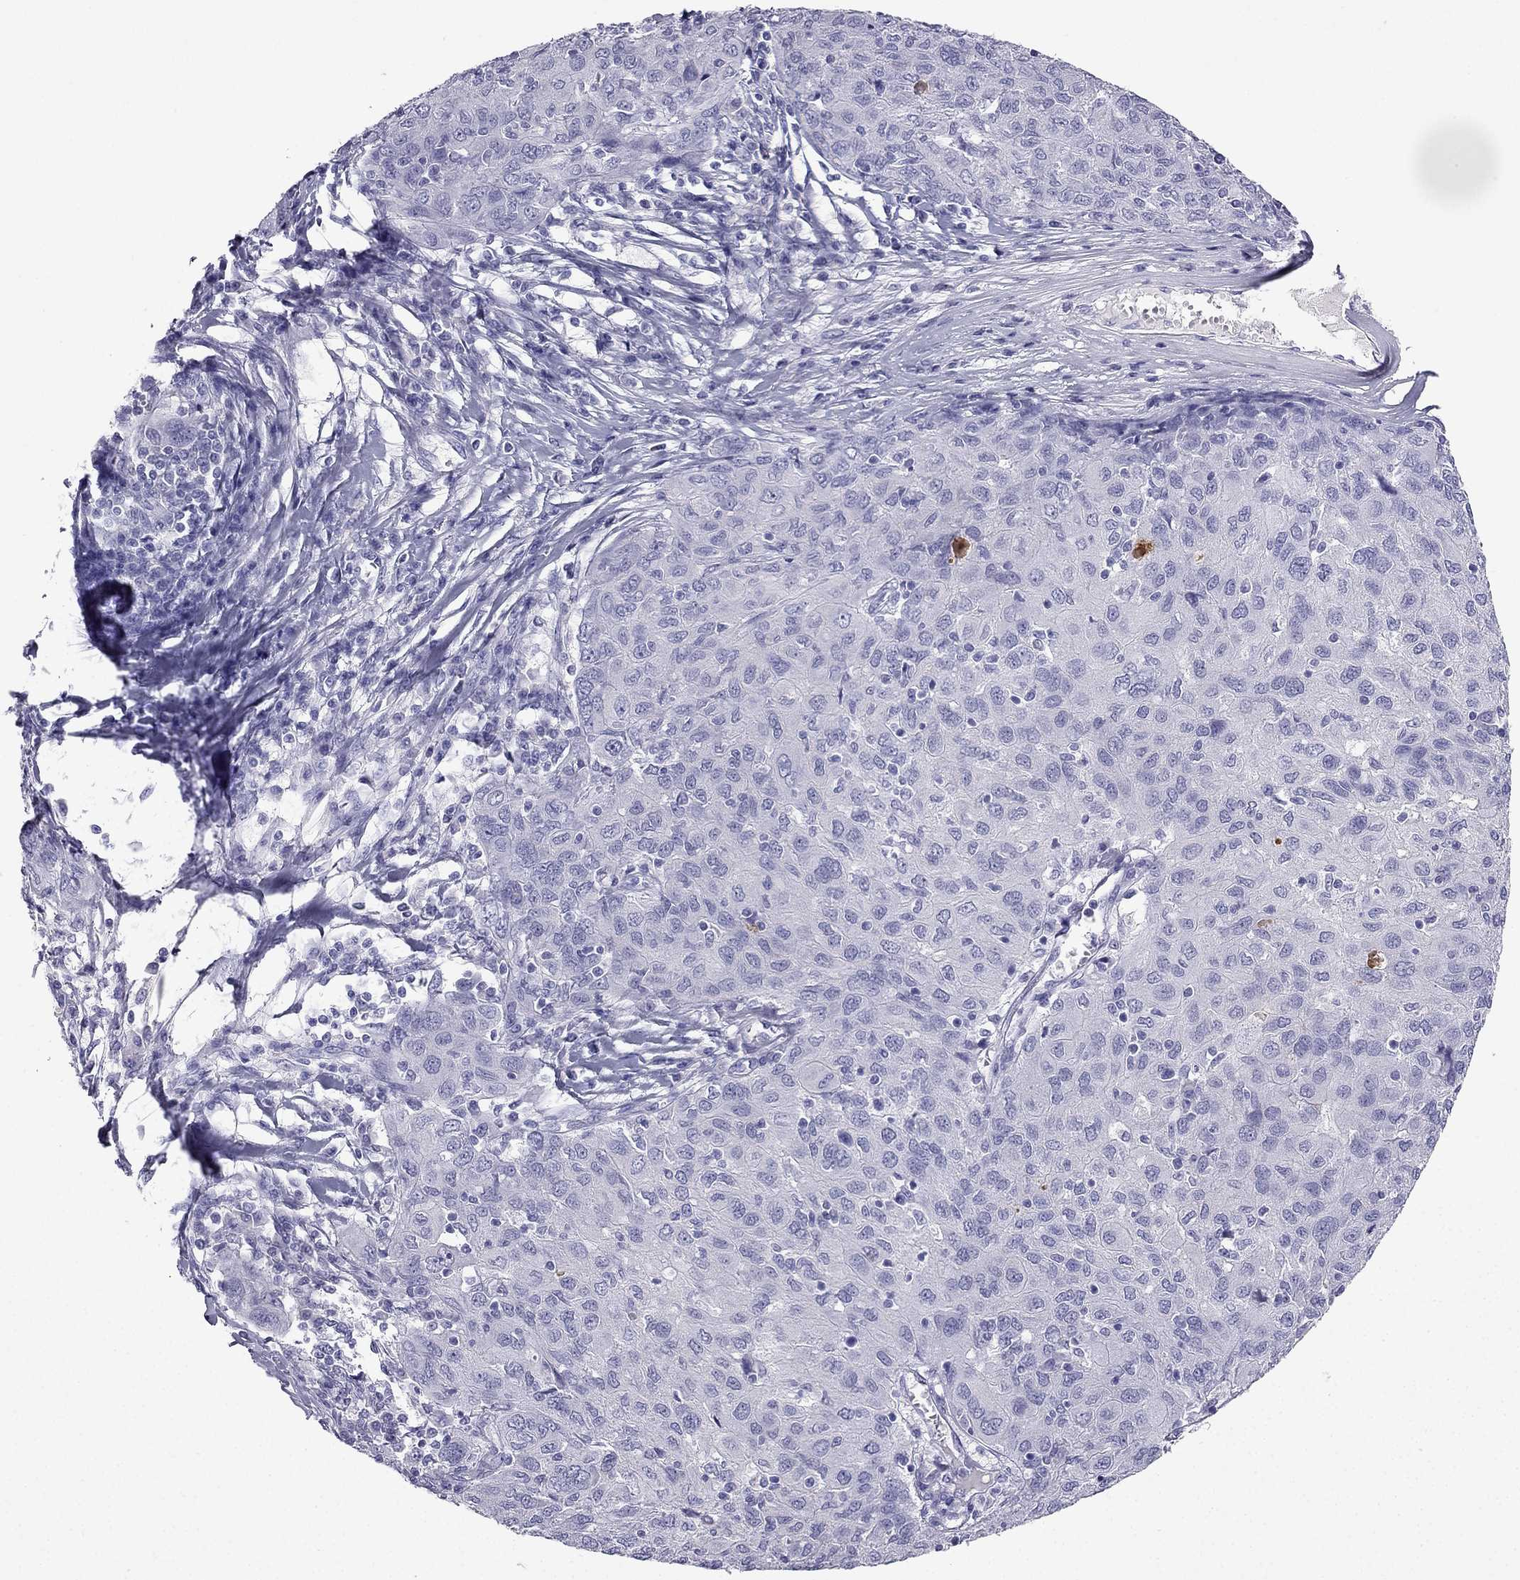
{"staining": {"intensity": "negative", "quantity": "none", "location": "none"}, "tissue": "ovarian cancer", "cell_type": "Tumor cells", "image_type": "cancer", "snomed": [{"axis": "morphology", "description": "Carcinoma, endometroid"}, {"axis": "topography", "description": "Ovary"}], "caption": "DAB immunohistochemical staining of human ovarian cancer shows no significant expression in tumor cells.", "gene": "NPTX1", "patient": {"sex": "female", "age": 50}}